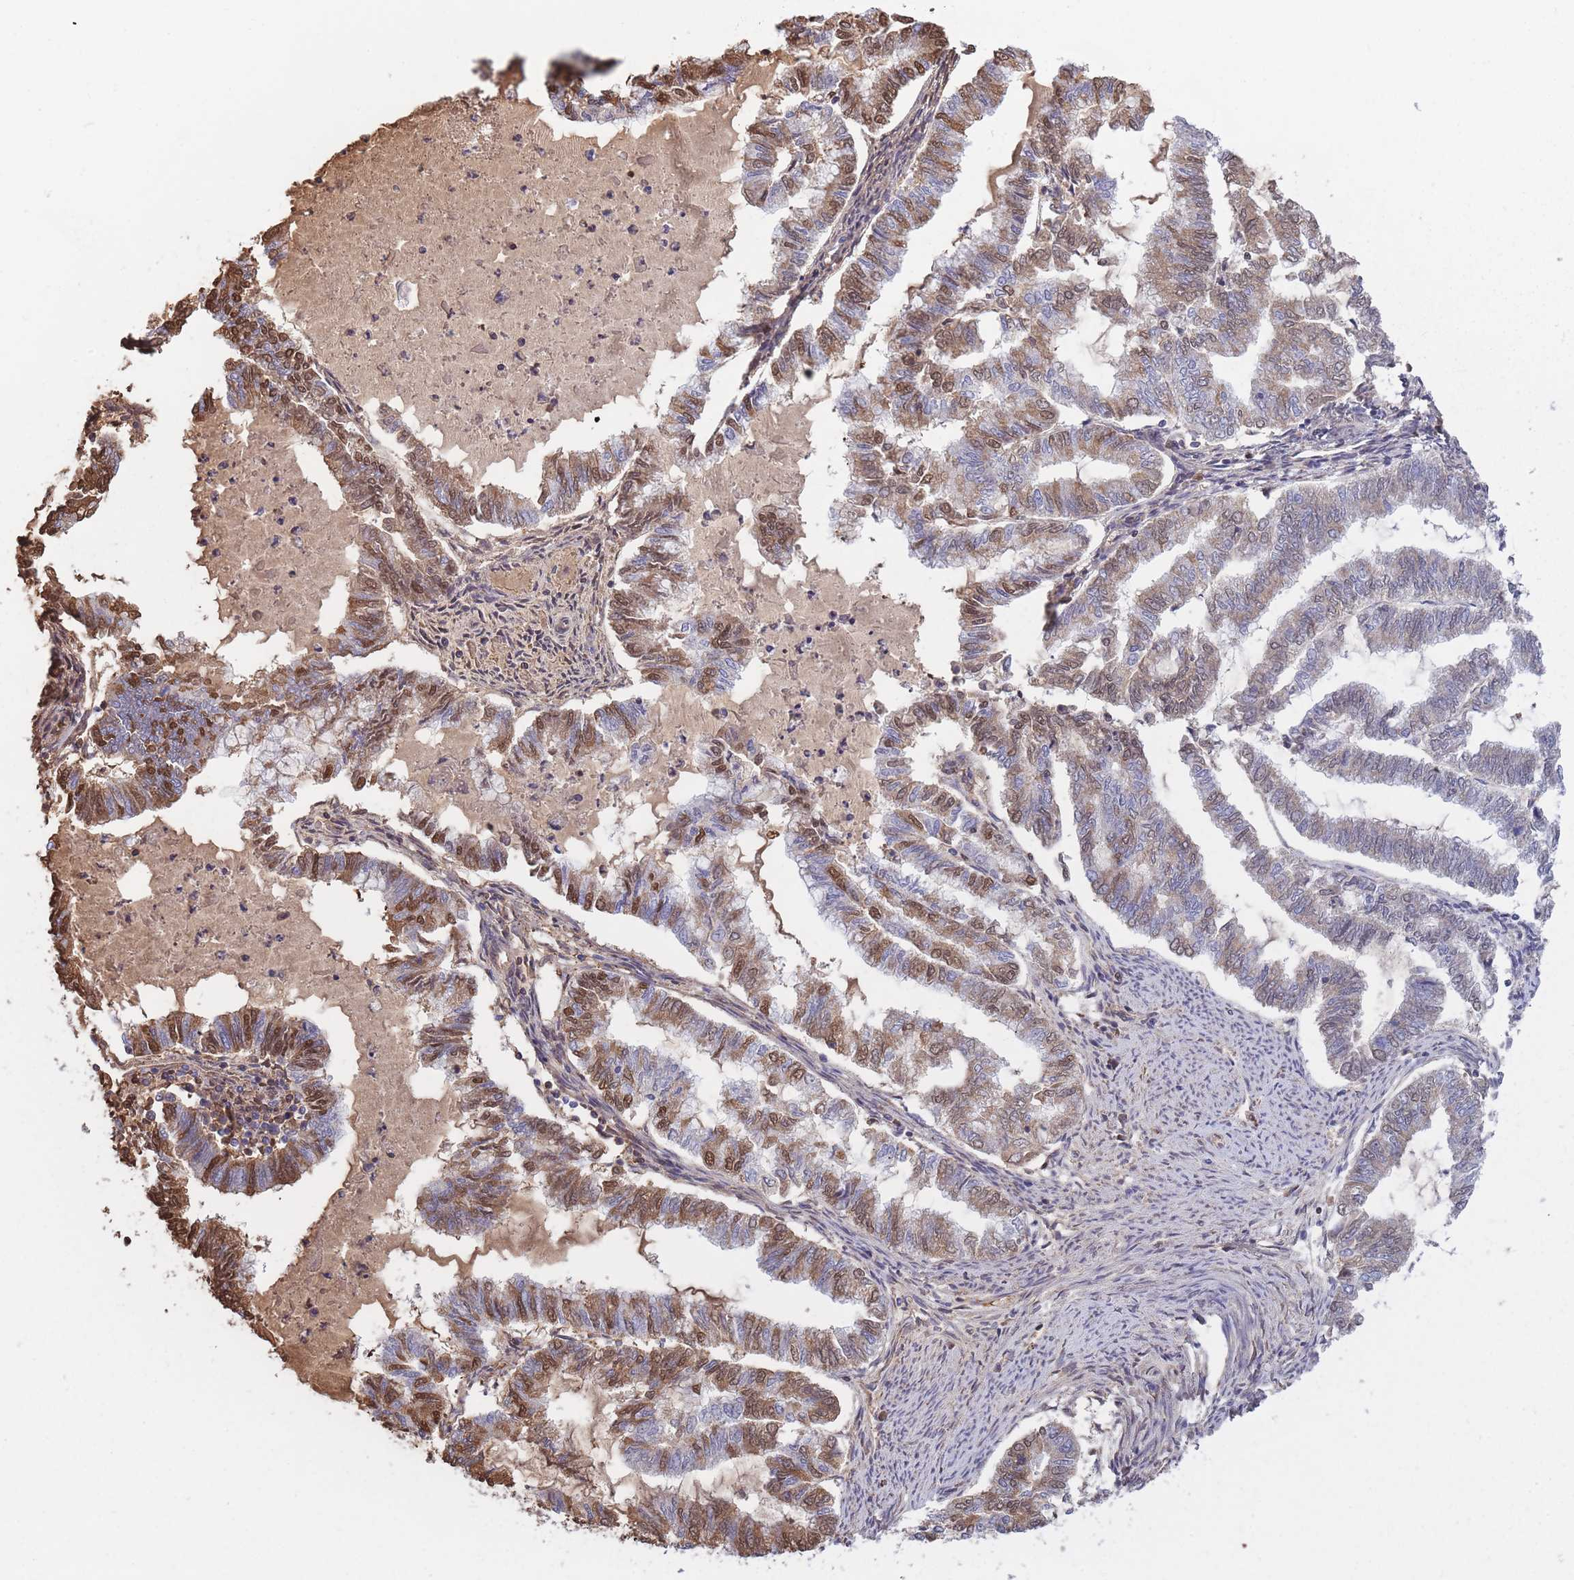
{"staining": {"intensity": "moderate", "quantity": "25%-75%", "location": "cytoplasmic/membranous,nuclear"}, "tissue": "endometrial cancer", "cell_type": "Tumor cells", "image_type": "cancer", "snomed": [{"axis": "morphology", "description": "Adenocarcinoma, NOS"}, {"axis": "topography", "description": "Endometrium"}], "caption": "Immunohistochemistry of human adenocarcinoma (endometrial) demonstrates medium levels of moderate cytoplasmic/membranous and nuclear positivity in approximately 25%-75% of tumor cells.", "gene": "KAT2A", "patient": {"sex": "female", "age": 79}}